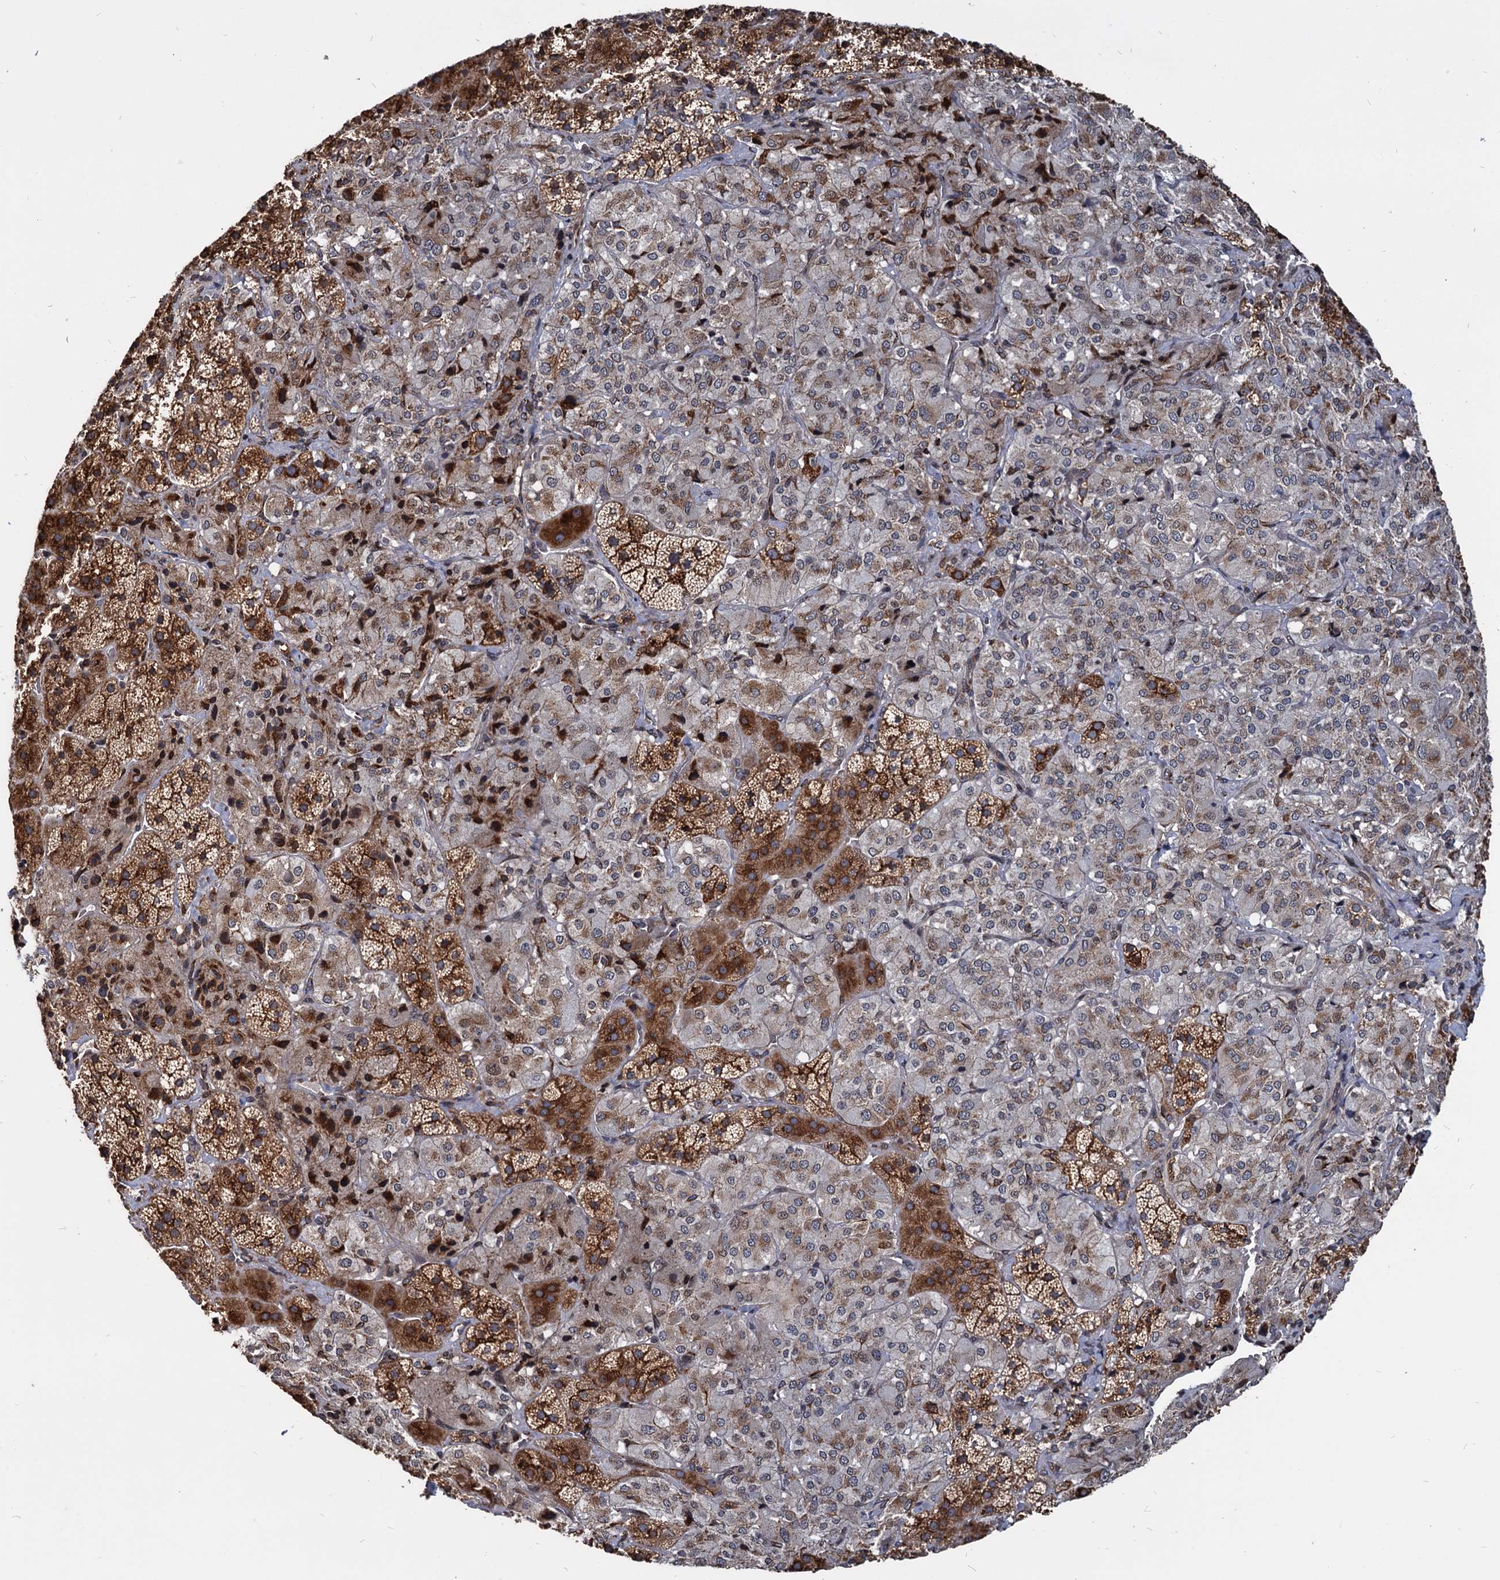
{"staining": {"intensity": "strong", "quantity": "25%-75%", "location": "cytoplasmic/membranous"}, "tissue": "adrenal gland", "cell_type": "Glandular cells", "image_type": "normal", "snomed": [{"axis": "morphology", "description": "Normal tissue, NOS"}, {"axis": "topography", "description": "Adrenal gland"}], "caption": "Strong cytoplasmic/membranous protein positivity is identified in approximately 25%-75% of glandular cells in adrenal gland.", "gene": "SAAL1", "patient": {"sex": "female", "age": 44}}